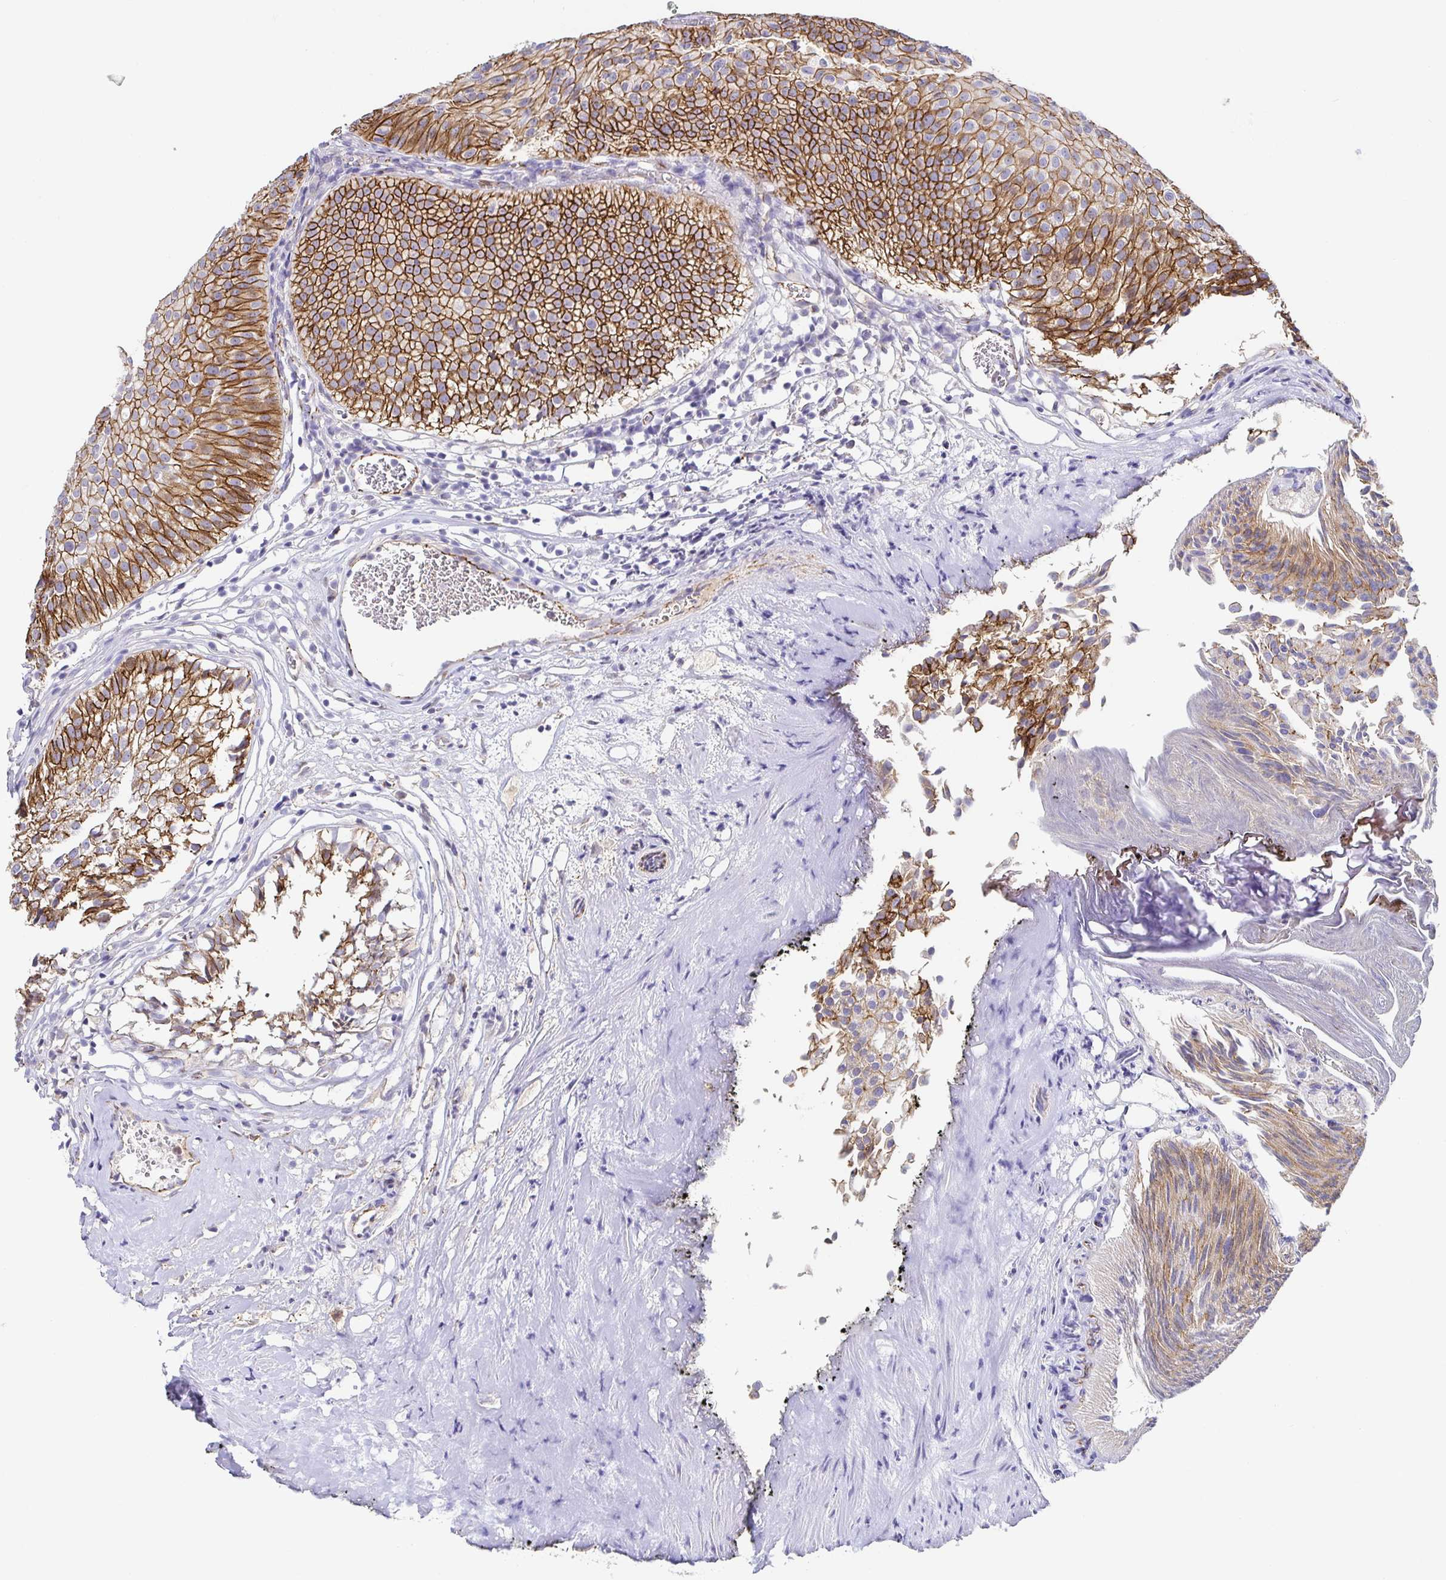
{"staining": {"intensity": "moderate", "quantity": ">75%", "location": "cytoplasmic/membranous"}, "tissue": "urothelial cancer", "cell_type": "Tumor cells", "image_type": "cancer", "snomed": [{"axis": "morphology", "description": "Urothelial carcinoma, Low grade"}, {"axis": "topography", "description": "Urinary bladder"}], "caption": "DAB immunohistochemical staining of human urothelial cancer displays moderate cytoplasmic/membranous protein staining in about >75% of tumor cells.", "gene": "PIWIL3", "patient": {"sex": "male", "age": 80}}